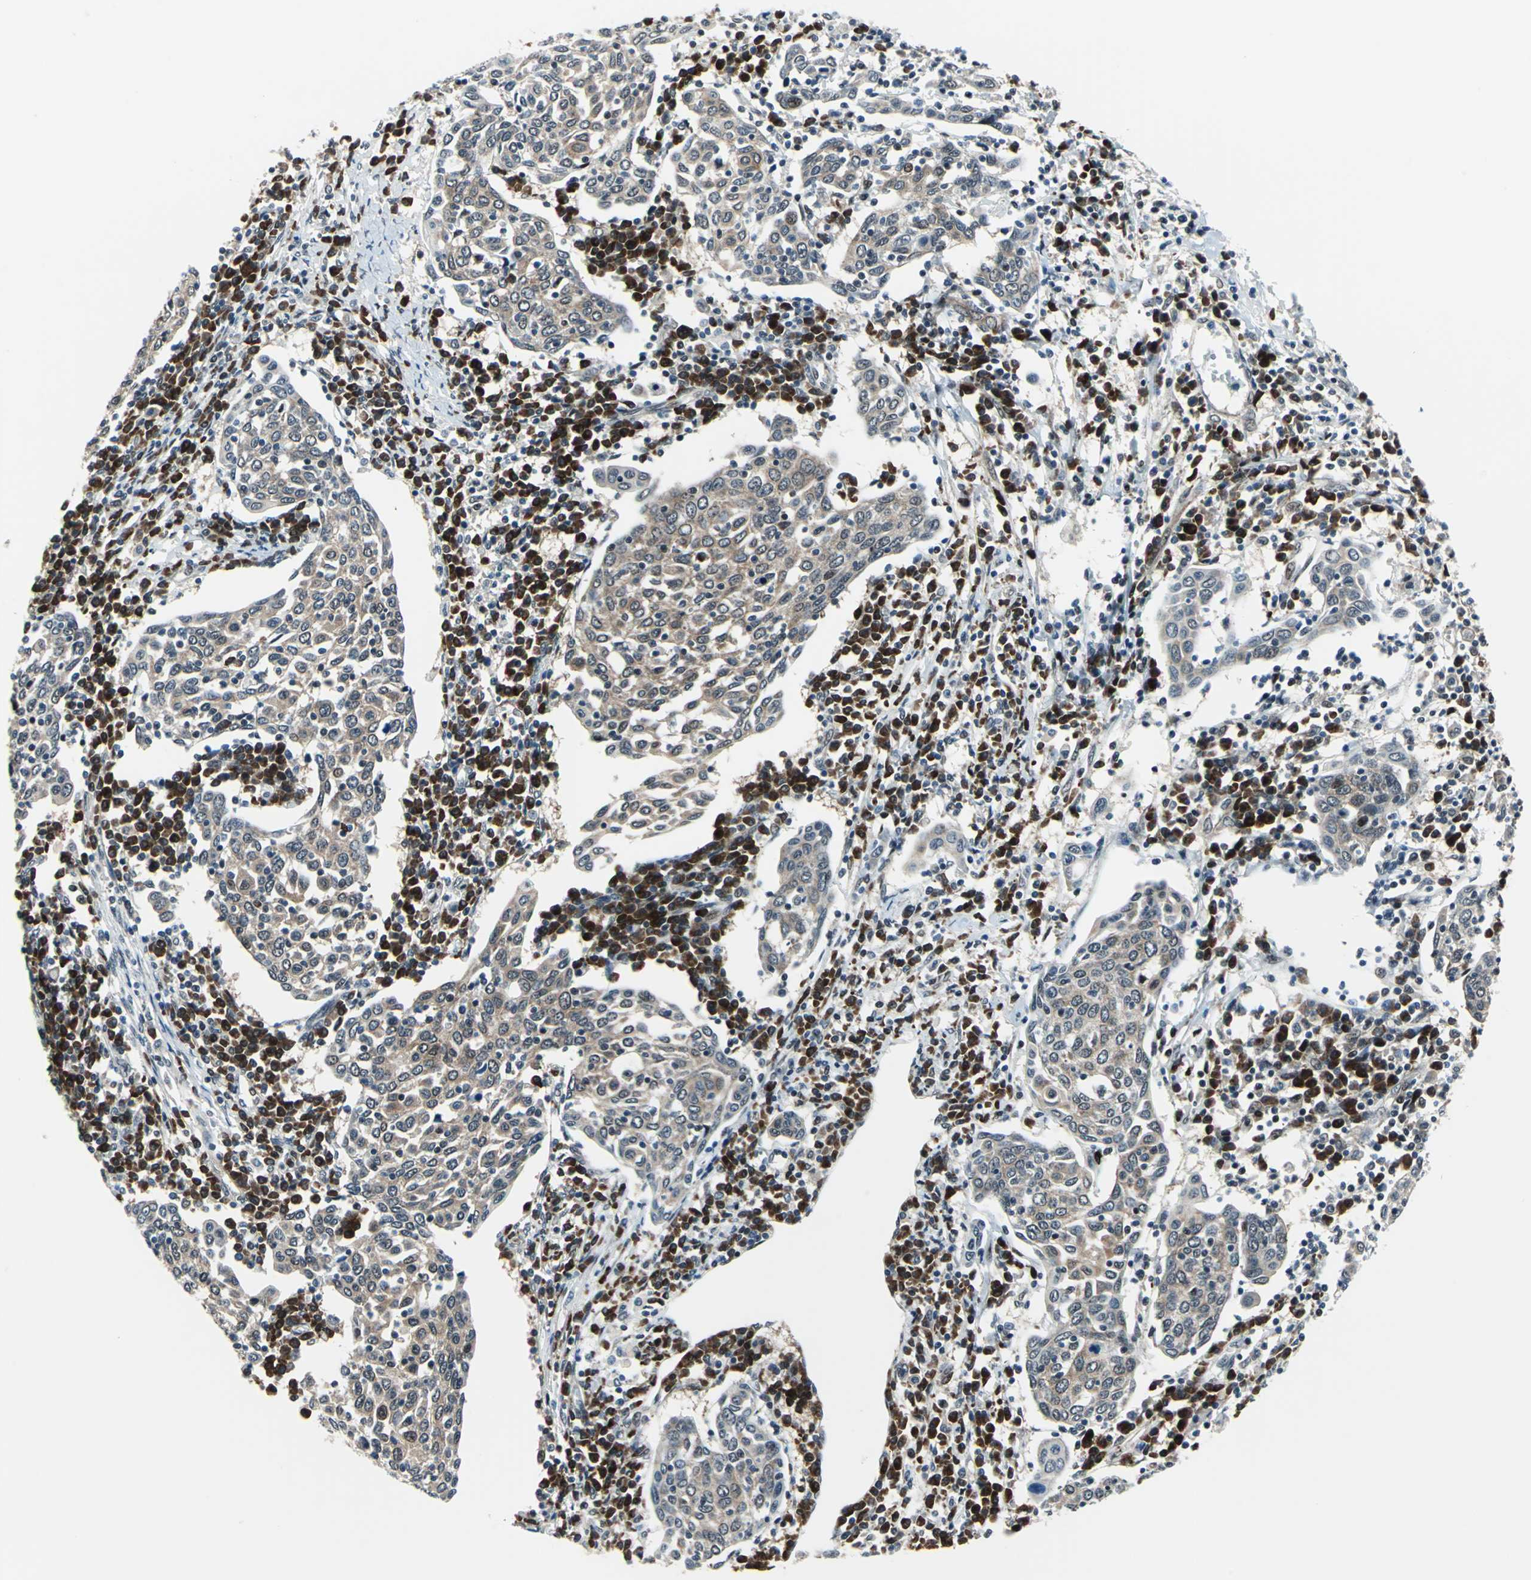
{"staining": {"intensity": "weak", "quantity": ">75%", "location": "cytoplasmic/membranous"}, "tissue": "cervical cancer", "cell_type": "Tumor cells", "image_type": "cancer", "snomed": [{"axis": "morphology", "description": "Squamous cell carcinoma, NOS"}, {"axis": "topography", "description": "Cervix"}], "caption": "Human squamous cell carcinoma (cervical) stained with a protein marker demonstrates weak staining in tumor cells.", "gene": "POLR3K", "patient": {"sex": "female", "age": 40}}